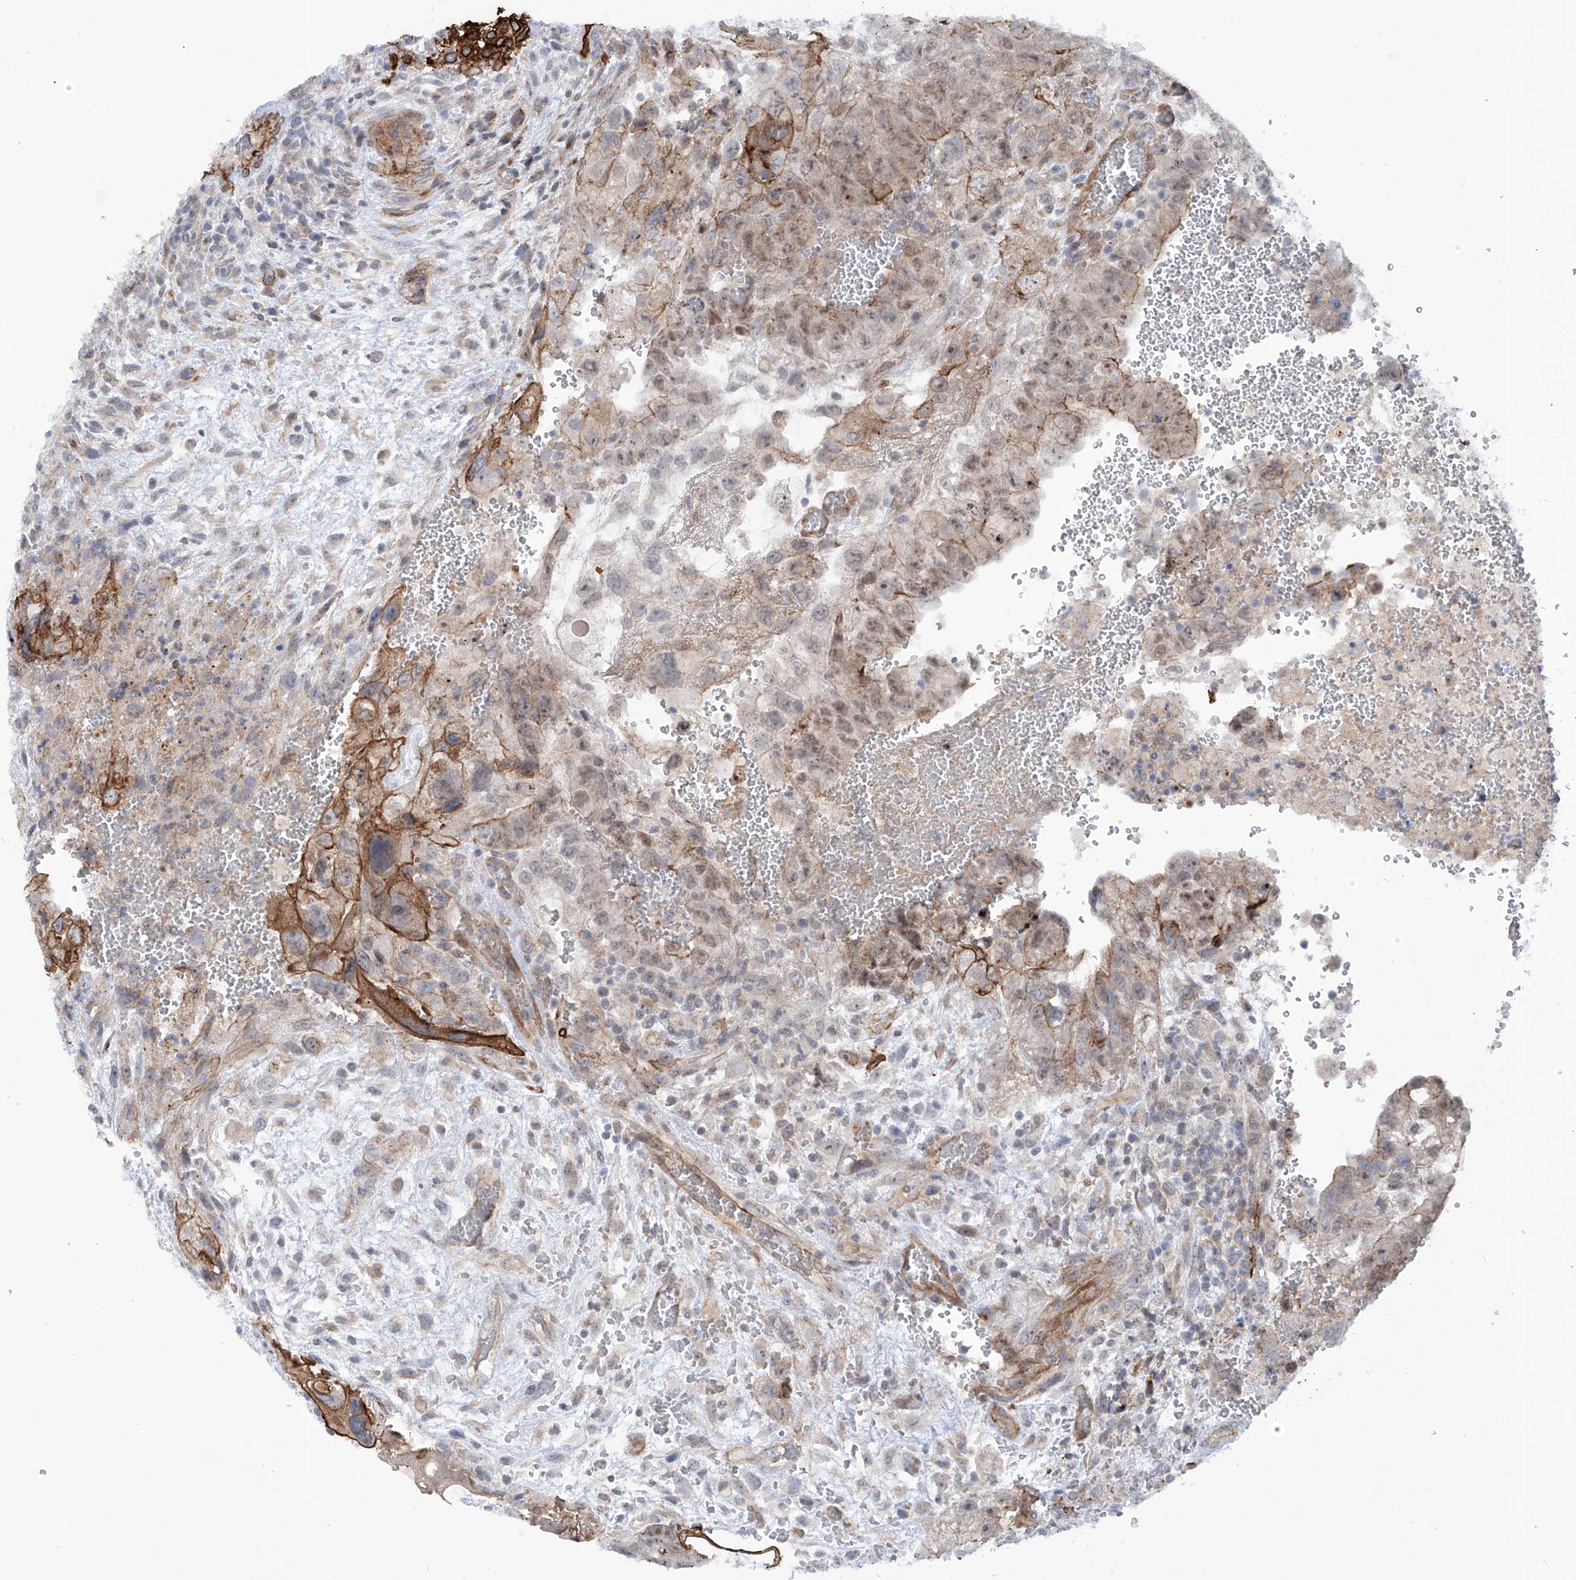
{"staining": {"intensity": "moderate", "quantity": ">75%", "location": "cytoplasmic/membranous,nuclear"}, "tissue": "testis cancer", "cell_type": "Tumor cells", "image_type": "cancer", "snomed": [{"axis": "morphology", "description": "Carcinoma, Embryonal, NOS"}, {"axis": "topography", "description": "Testis"}], "caption": "Human embryonal carcinoma (testis) stained with a protein marker displays moderate staining in tumor cells.", "gene": "ZNF490", "patient": {"sex": "male", "age": 37}}